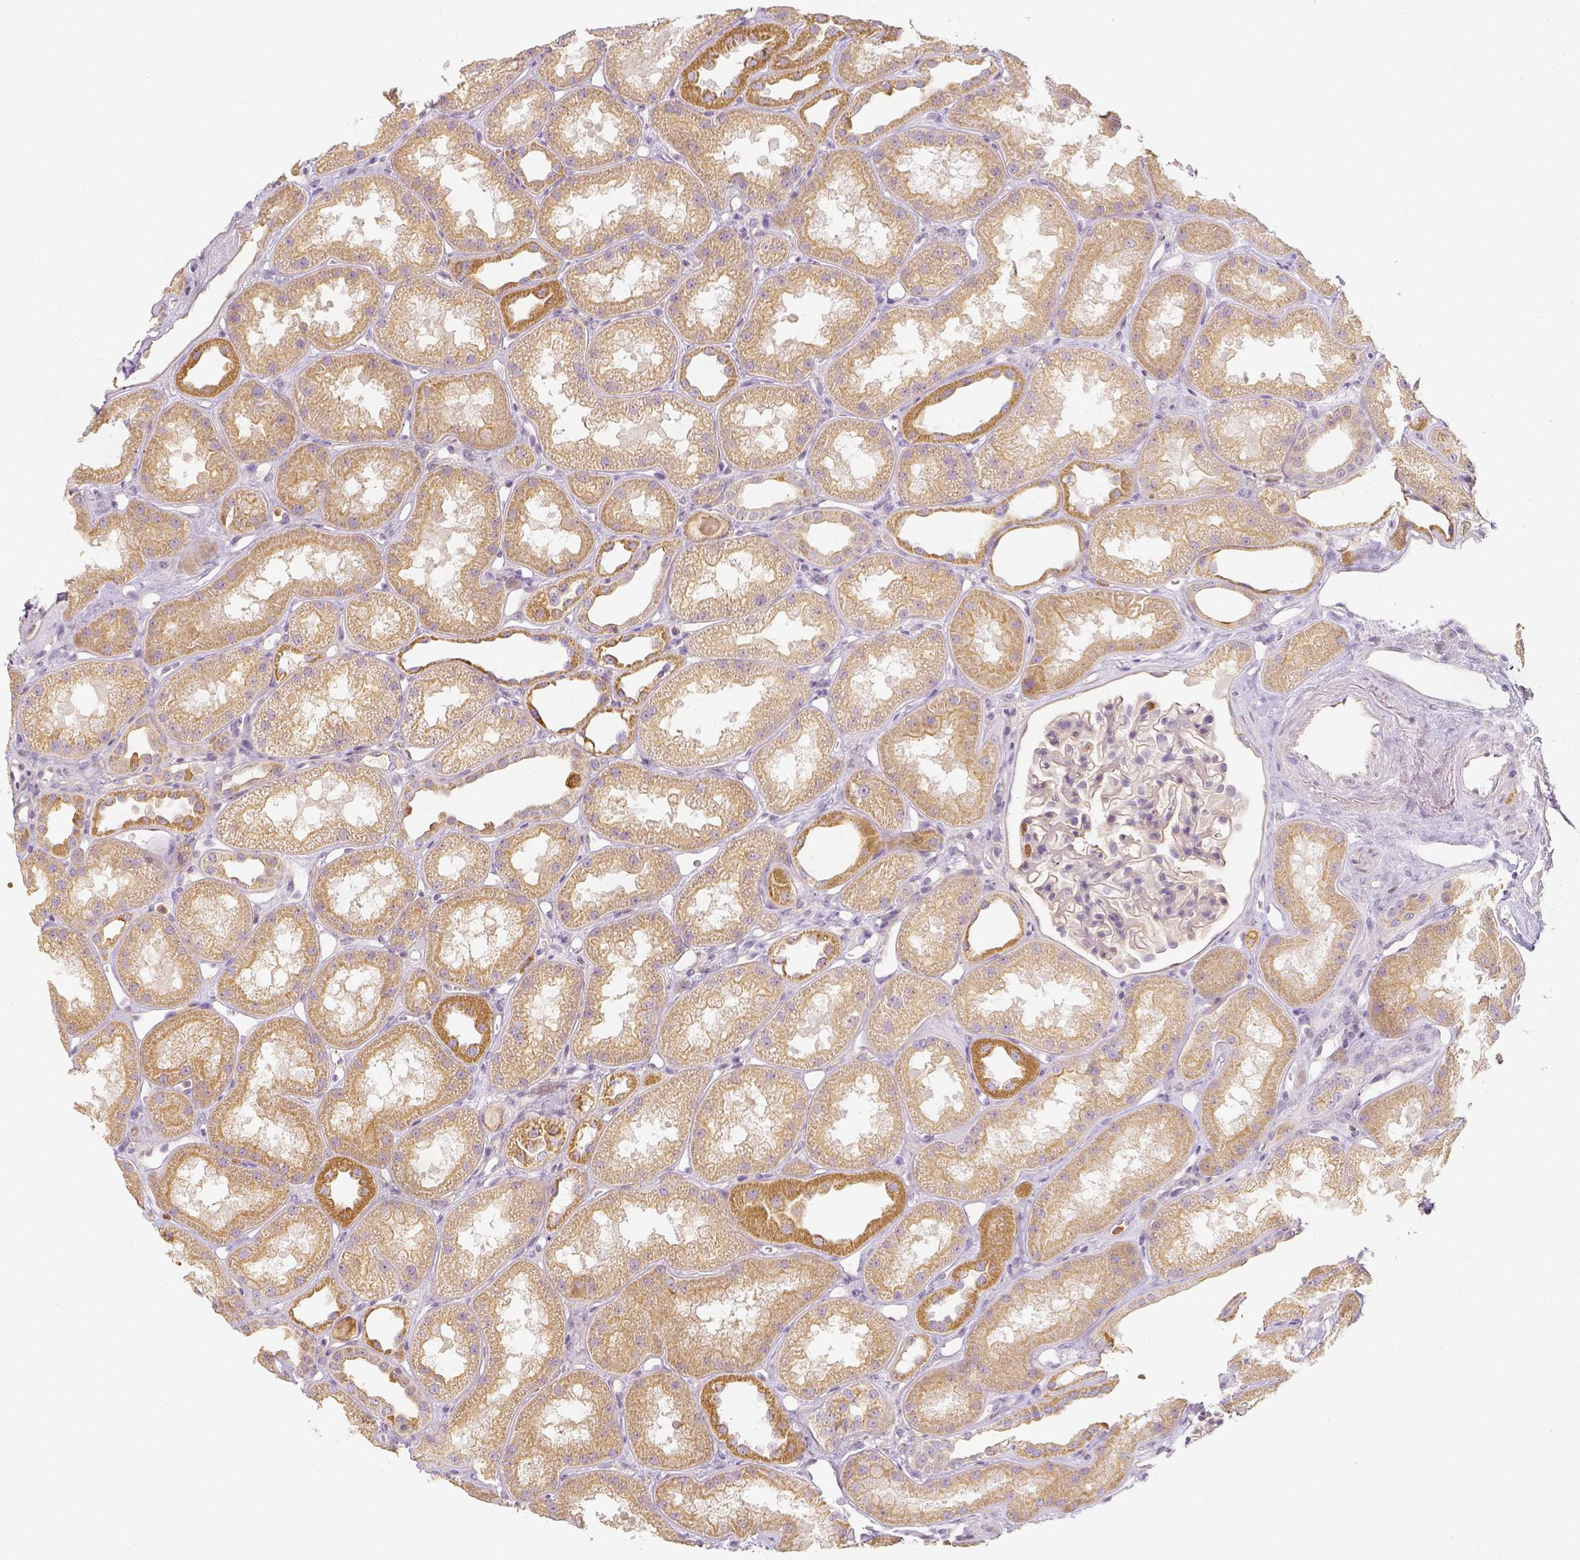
{"staining": {"intensity": "moderate", "quantity": "25%-75%", "location": "cytoplasmic/membranous"}, "tissue": "kidney", "cell_type": "Cells in glomeruli", "image_type": "normal", "snomed": [{"axis": "morphology", "description": "Normal tissue, NOS"}, {"axis": "topography", "description": "Kidney"}], "caption": "Moderate cytoplasmic/membranous expression is seen in about 25%-75% of cells in glomeruli in benign kidney.", "gene": "PTPRJ", "patient": {"sex": "male", "age": 61}}